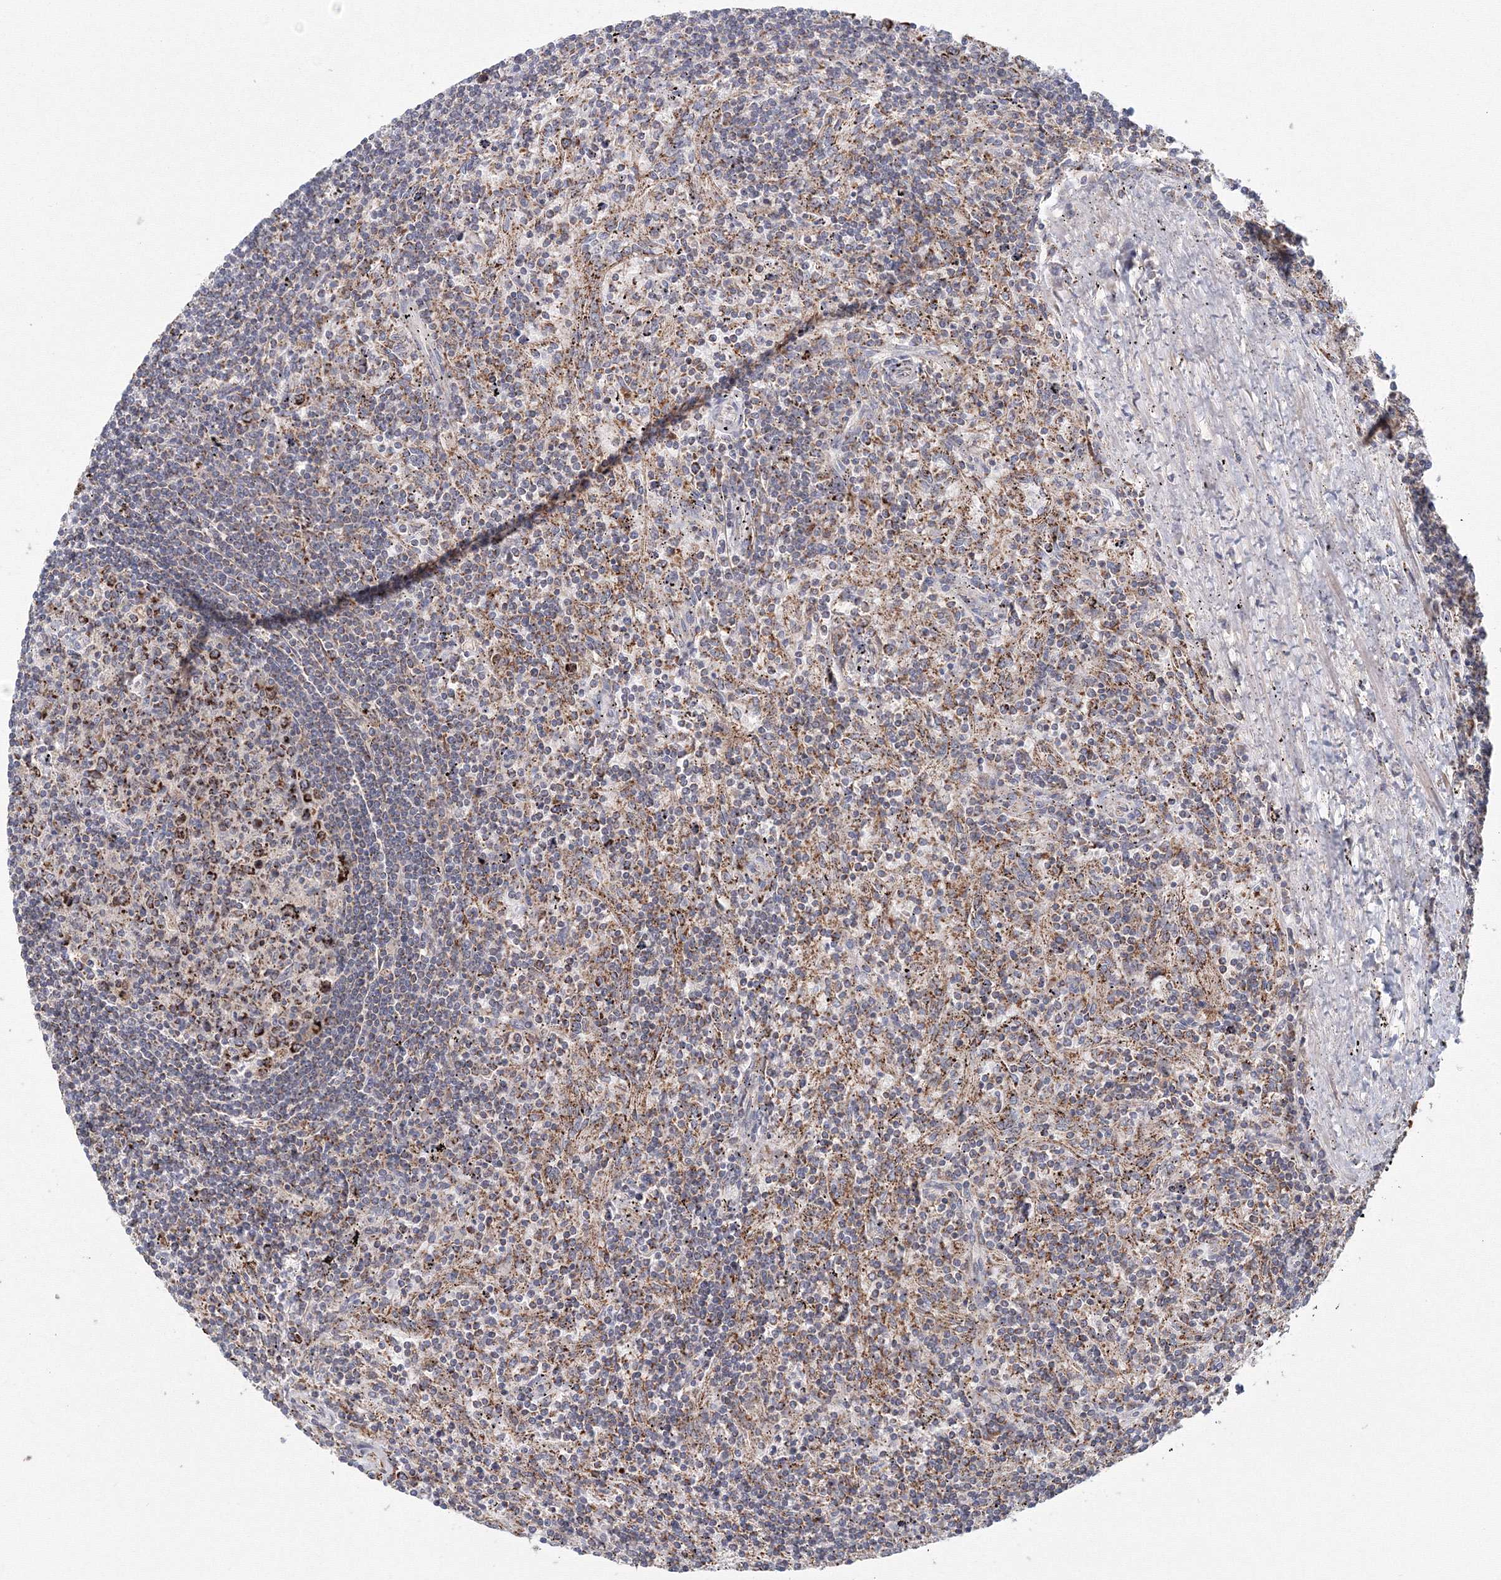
{"staining": {"intensity": "moderate", "quantity": "25%-75%", "location": "cytoplasmic/membranous"}, "tissue": "lymphoma", "cell_type": "Tumor cells", "image_type": "cancer", "snomed": [{"axis": "morphology", "description": "Malignant lymphoma, non-Hodgkin's type, Low grade"}, {"axis": "topography", "description": "Spleen"}], "caption": "Protein staining shows moderate cytoplasmic/membranous positivity in approximately 25%-75% of tumor cells in lymphoma. (DAB = brown stain, brightfield microscopy at high magnification).", "gene": "GRPEL1", "patient": {"sex": "male", "age": 76}}